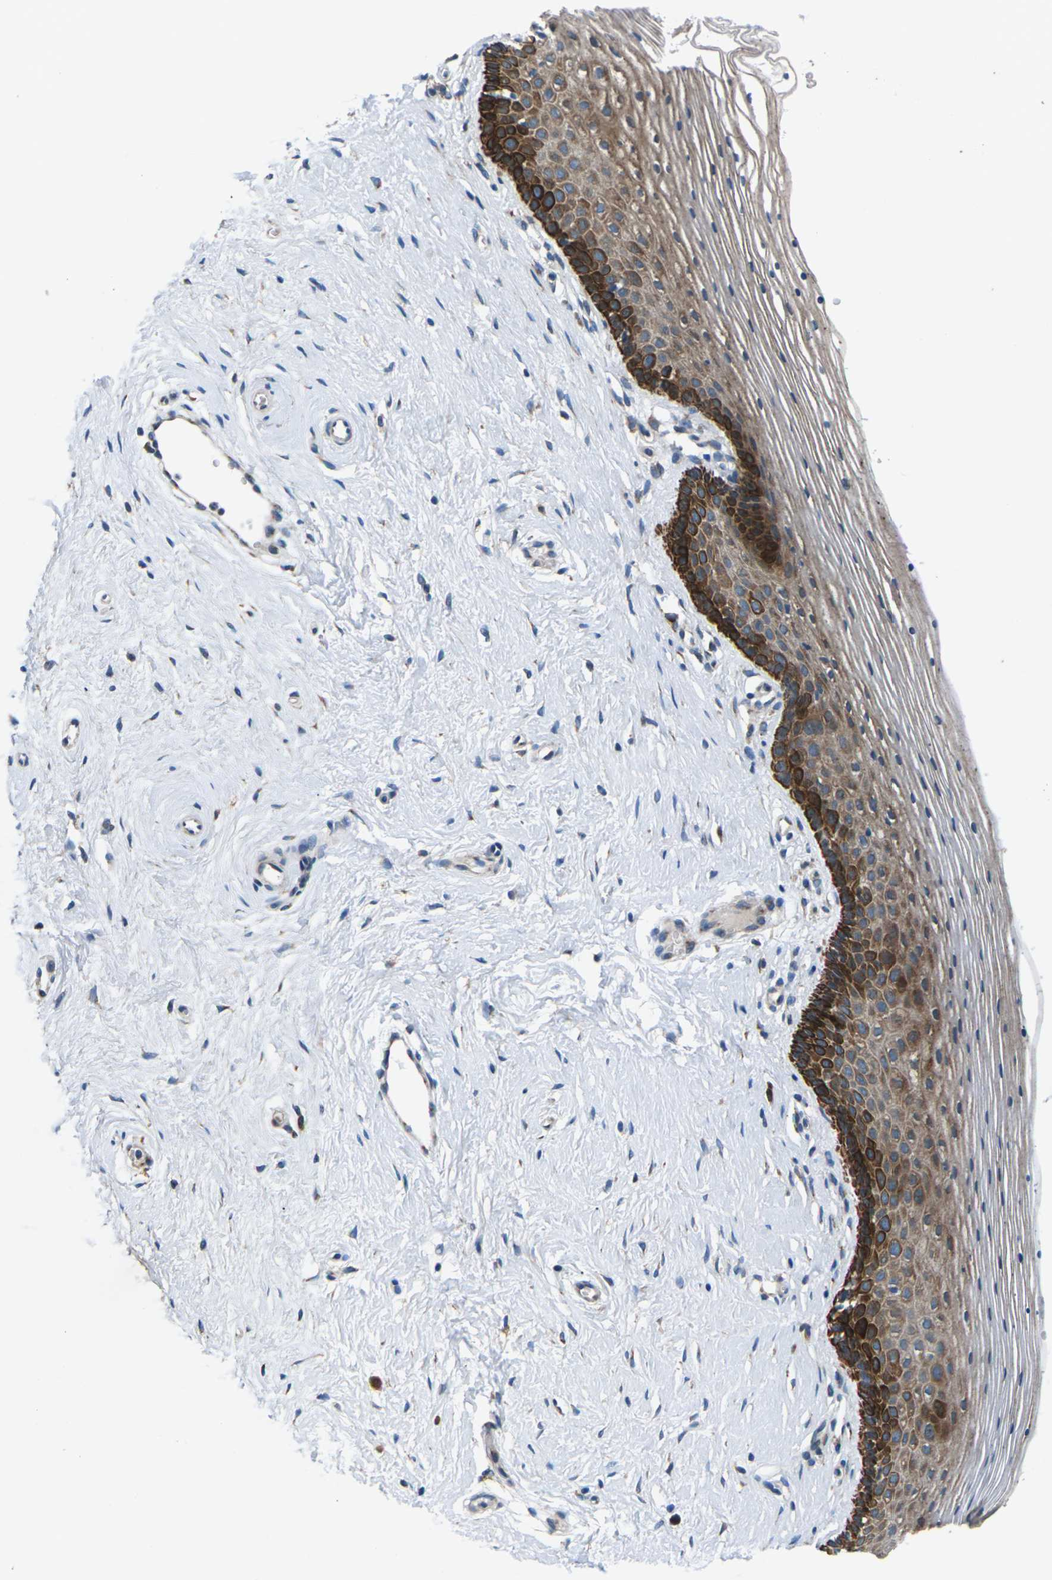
{"staining": {"intensity": "strong", "quantity": "25%-75%", "location": "cytoplasmic/membranous"}, "tissue": "vagina", "cell_type": "Squamous epithelial cells", "image_type": "normal", "snomed": [{"axis": "morphology", "description": "Normal tissue, NOS"}, {"axis": "topography", "description": "Vagina"}], "caption": "Immunohistochemistry staining of unremarkable vagina, which demonstrates high levels of strong cytoplasmic/membranous positivity in approximately 25%-75% of squamous epithelial cells indicating strong cytoplasmic/membranous protein positivity. The staining was performed using DAB (brown) for protein detection and nuclei were counterstained in hematoxylin (blue).", "gene": "GABRP", "patient": {"sex": "female", "age": 32}}